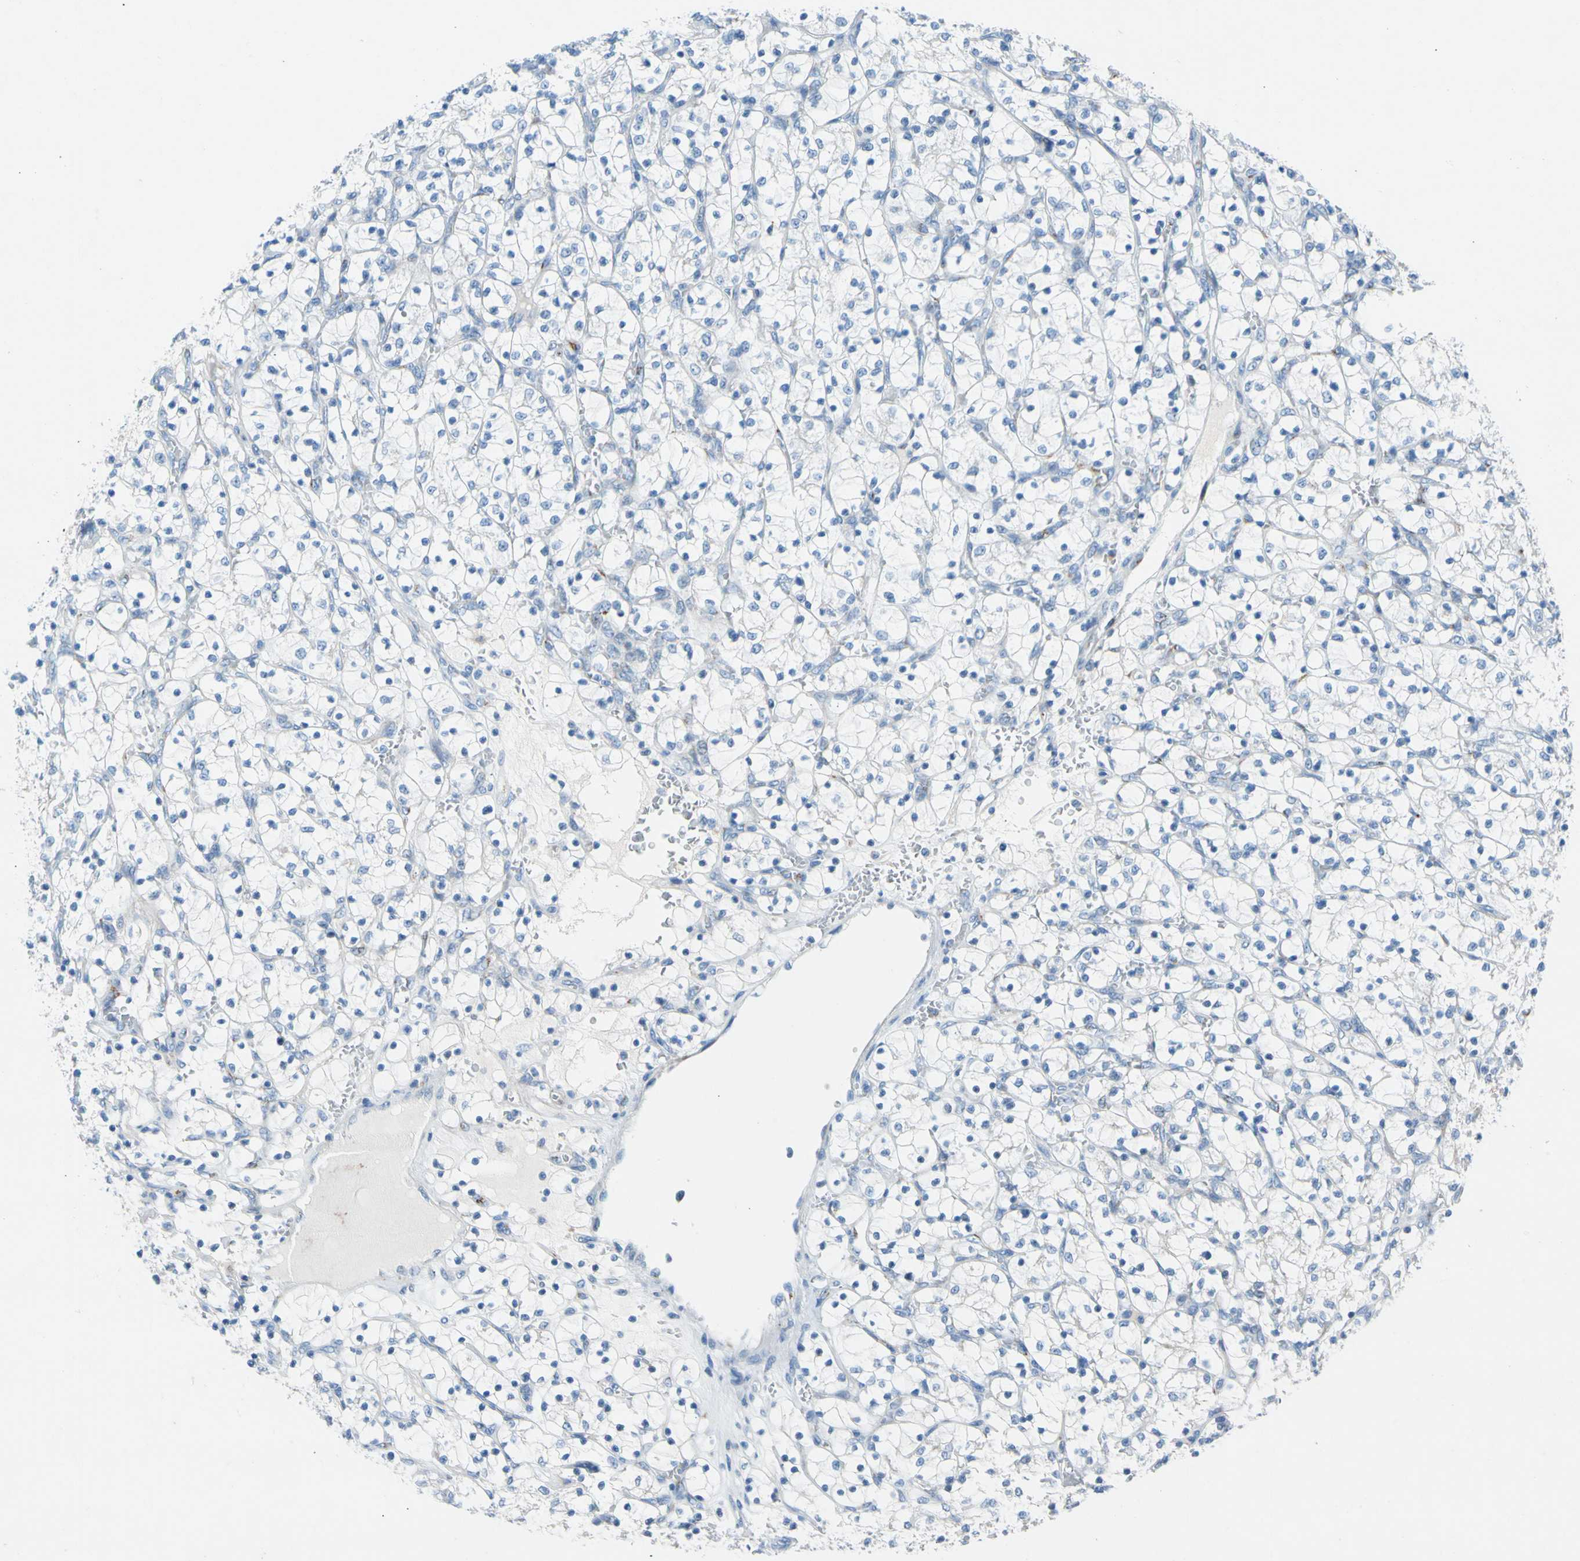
{"staining": {"intensity": "negative", "quantity": "none", "location": "none"}, "tissue": "renal cancer", "cell_type": "Tumor cells", "image_type": "cancer", "snomed": [{"axis": "morphology", "description": "Adenocarcinoma, NOS"}, {"axis": "topography", "description": "Kidney"}], "caption": "A photomicrograph of human renal cancer (adenocarcinoma) is negative for staining in tumor cells.", "gene": "GASK1B", "patient": {"sex": "female", "age": 69}}